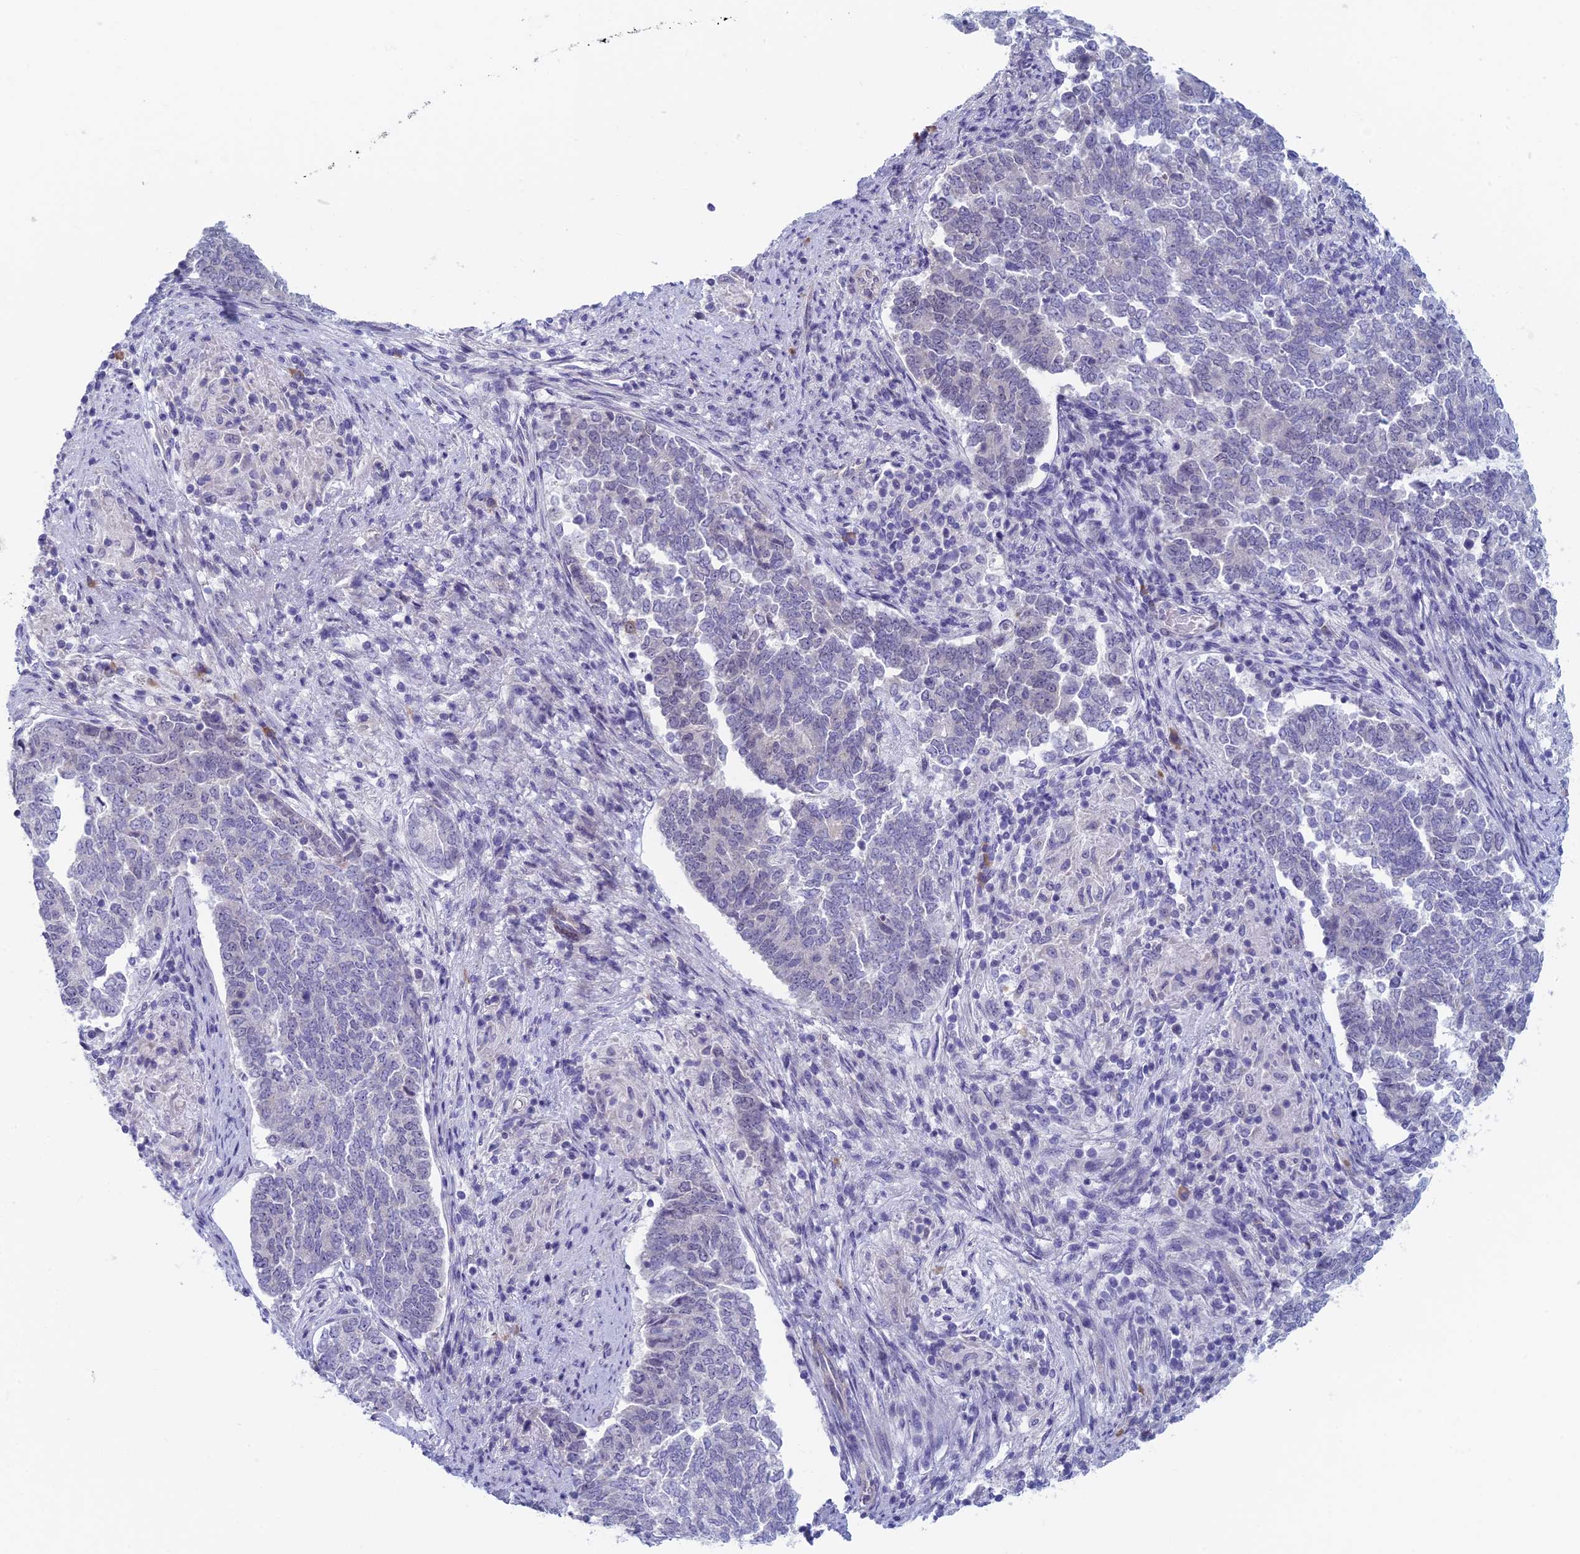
{"staining": {"intensity": "negative", "quantity": "none", "location": "none"}, "tissue": "endometrial cancer", "cell_type": "Tumor cells", "image_type": "cancer", "snomed": [{"axis": "morphology", "description": "Adenocarcinoma, NOS"}, {"axis": "topography", "description": "Endometrium"}], "caption": "A high-resolution histopathology image shows IHC staining of adenocarcinoma (endometrial), which reveals no significant expression in tumor cells. The staining is performed using DAB brown chromogen with nuclei counter-stained in using hematoxylin.", "gene": "PPP1R26", "patient": {"sex": "female", "age": 80}}